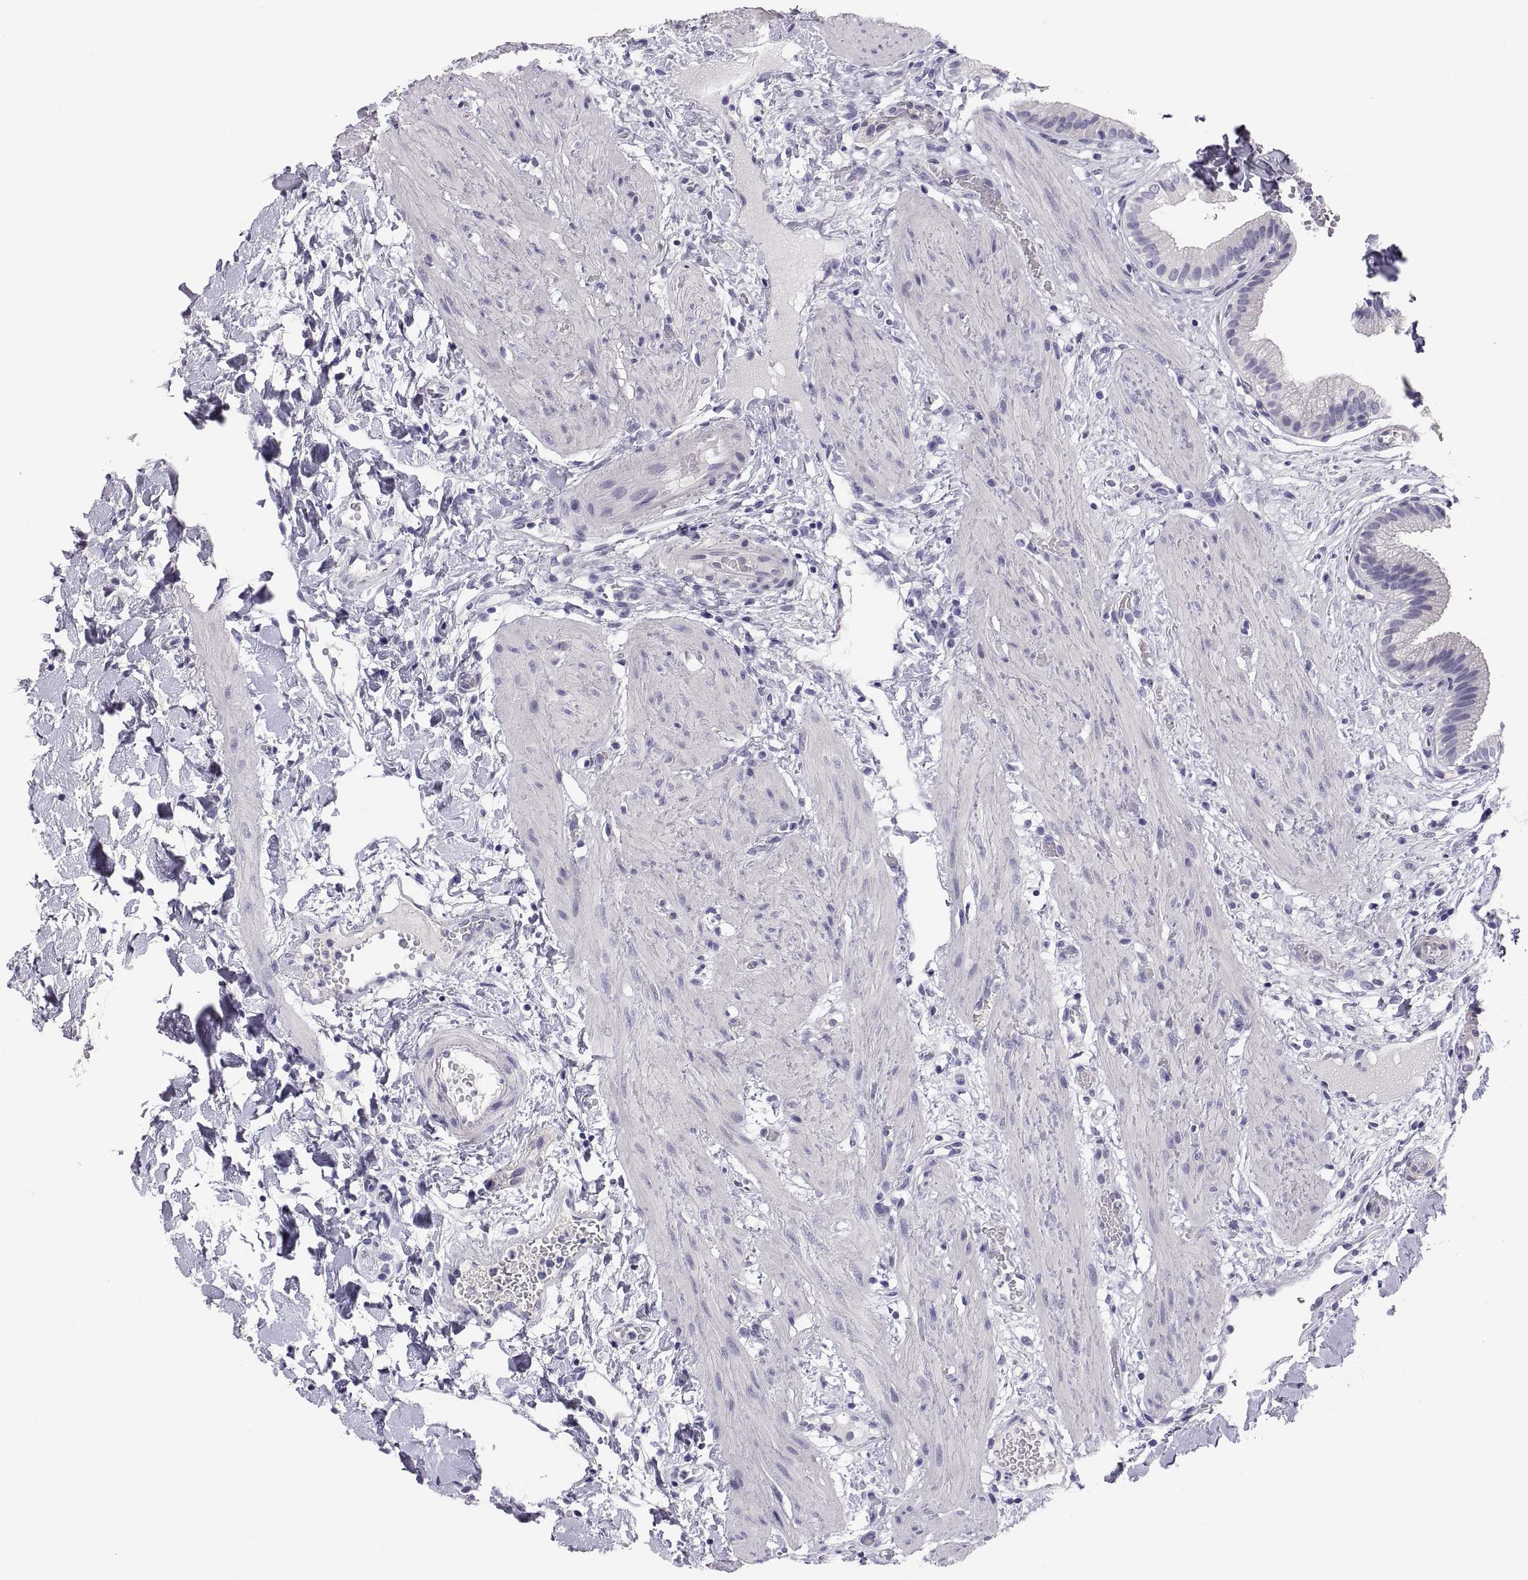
{"staining": {"intensity": "negative", "quantity": "none", "location": "none"}, "tissue": "gallbladder", "cell_type": "Glandular cells", "image_type": "normal", "snomed": [{"axis": "morphology", "description": "Normal tissue, NOS"}, {"axis": "topography", "description": "Gallbladder"}], "caption": "A photomicrograph of gallbladder stained for a protein reveals no brown staining in glandular cells.", "gene": "STRC", "patient": {"sex": "female", "age": 24}}